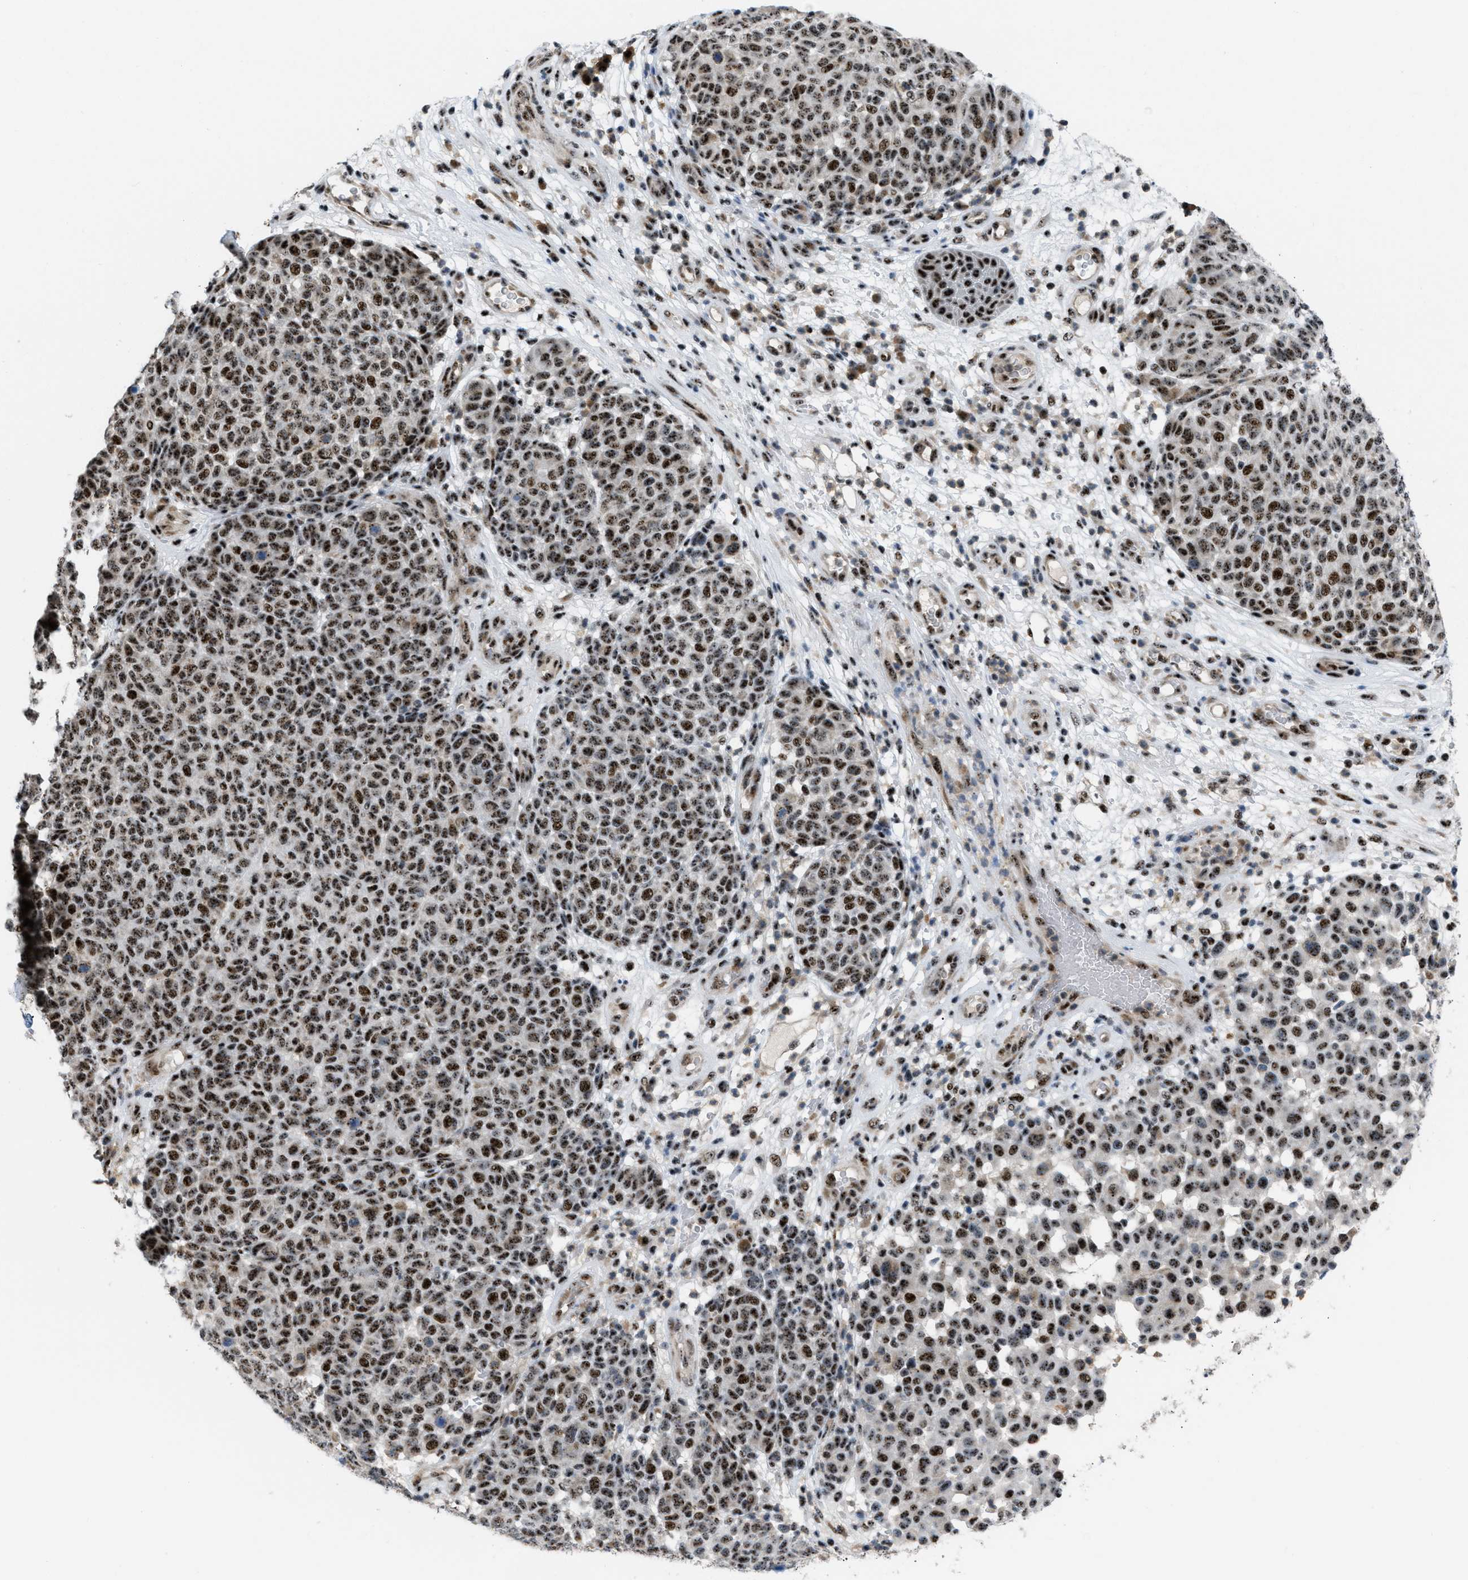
{"staining": {"intensity": "strong", "quantity": ">75%", "location": "nuclear"}, "tissue": "melanoma", "cell_type": "Tumor cells", "image_type": "cancer", "snomed": [{"axis": "morphology", "description": "Malignant melanoma, NOS"}, {"axis": "topography", "description": "Skin"}], "caption": "This micrograph exhibits malignant melanoma stained with IHC to label a protein in brown. The nuclear of tumor cells show strong positivity for the protein. Nuclei are counter-stained blue.", "gene": "CDR2", "patient": {"sex": "male", "age": 59}}